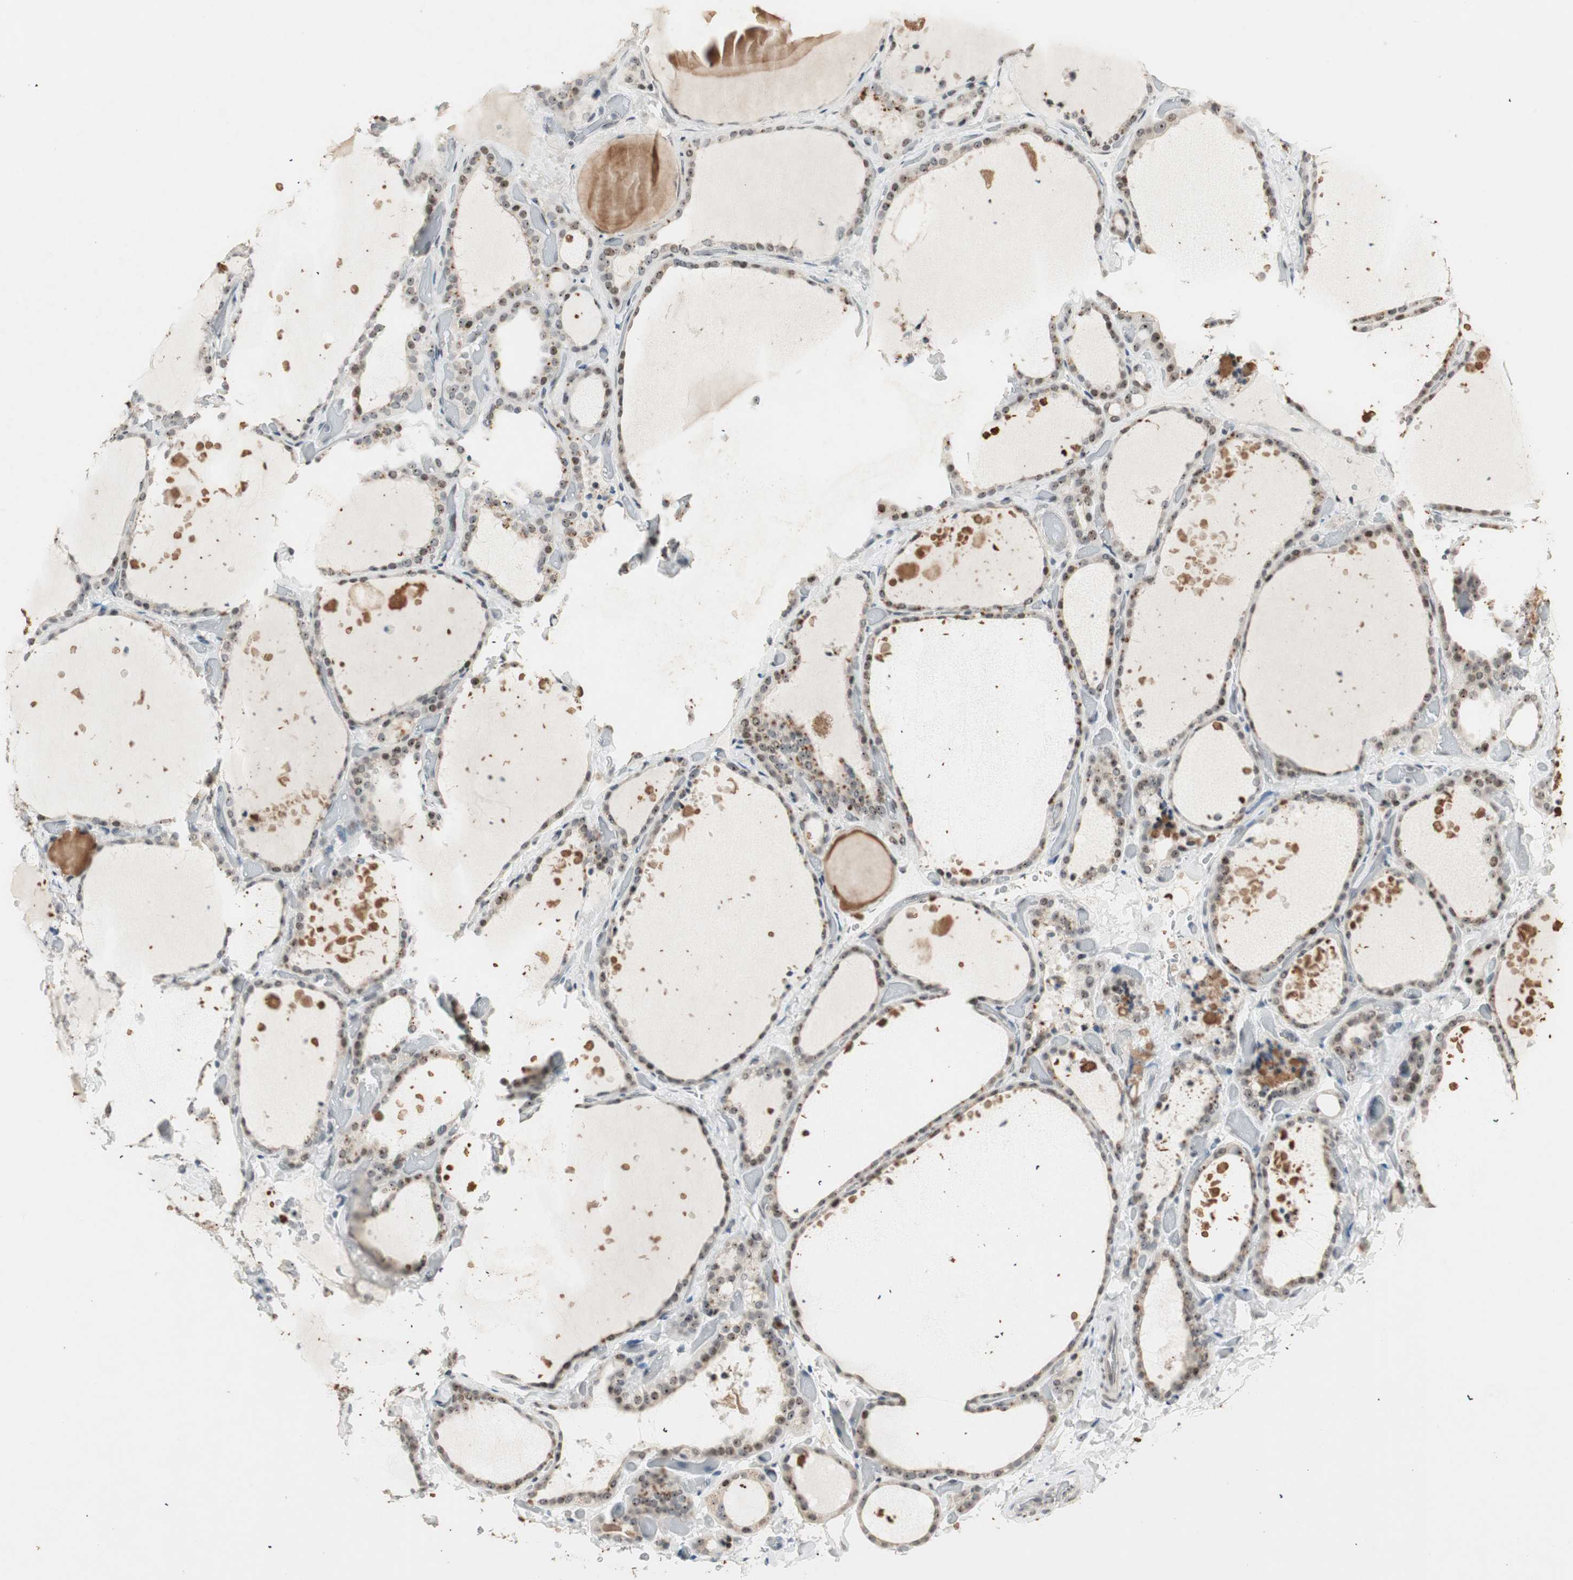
{"staining": {"intensity": "moderate", "quantity": ">75%", "location": "cytoplasmic/membranous,nuclear"}, "tissue": "thyroid gland", "cell_type": "Glandular cells", "image_type": "normal", "snomed": [{"axis": "morphology", "description": "Normal tissue, NOS"}, {"axis": "topography", "description": "Thyroid gland"}], "caption": "Immunohistochemical staining of normal thyroid gland reveals >75% levels of moderate cytoplasmic/membranous,nuclear protein expression in about >75% of glandular cells.", "gene": "ETV4", "patient": {"sex": "female", "age": 44}}